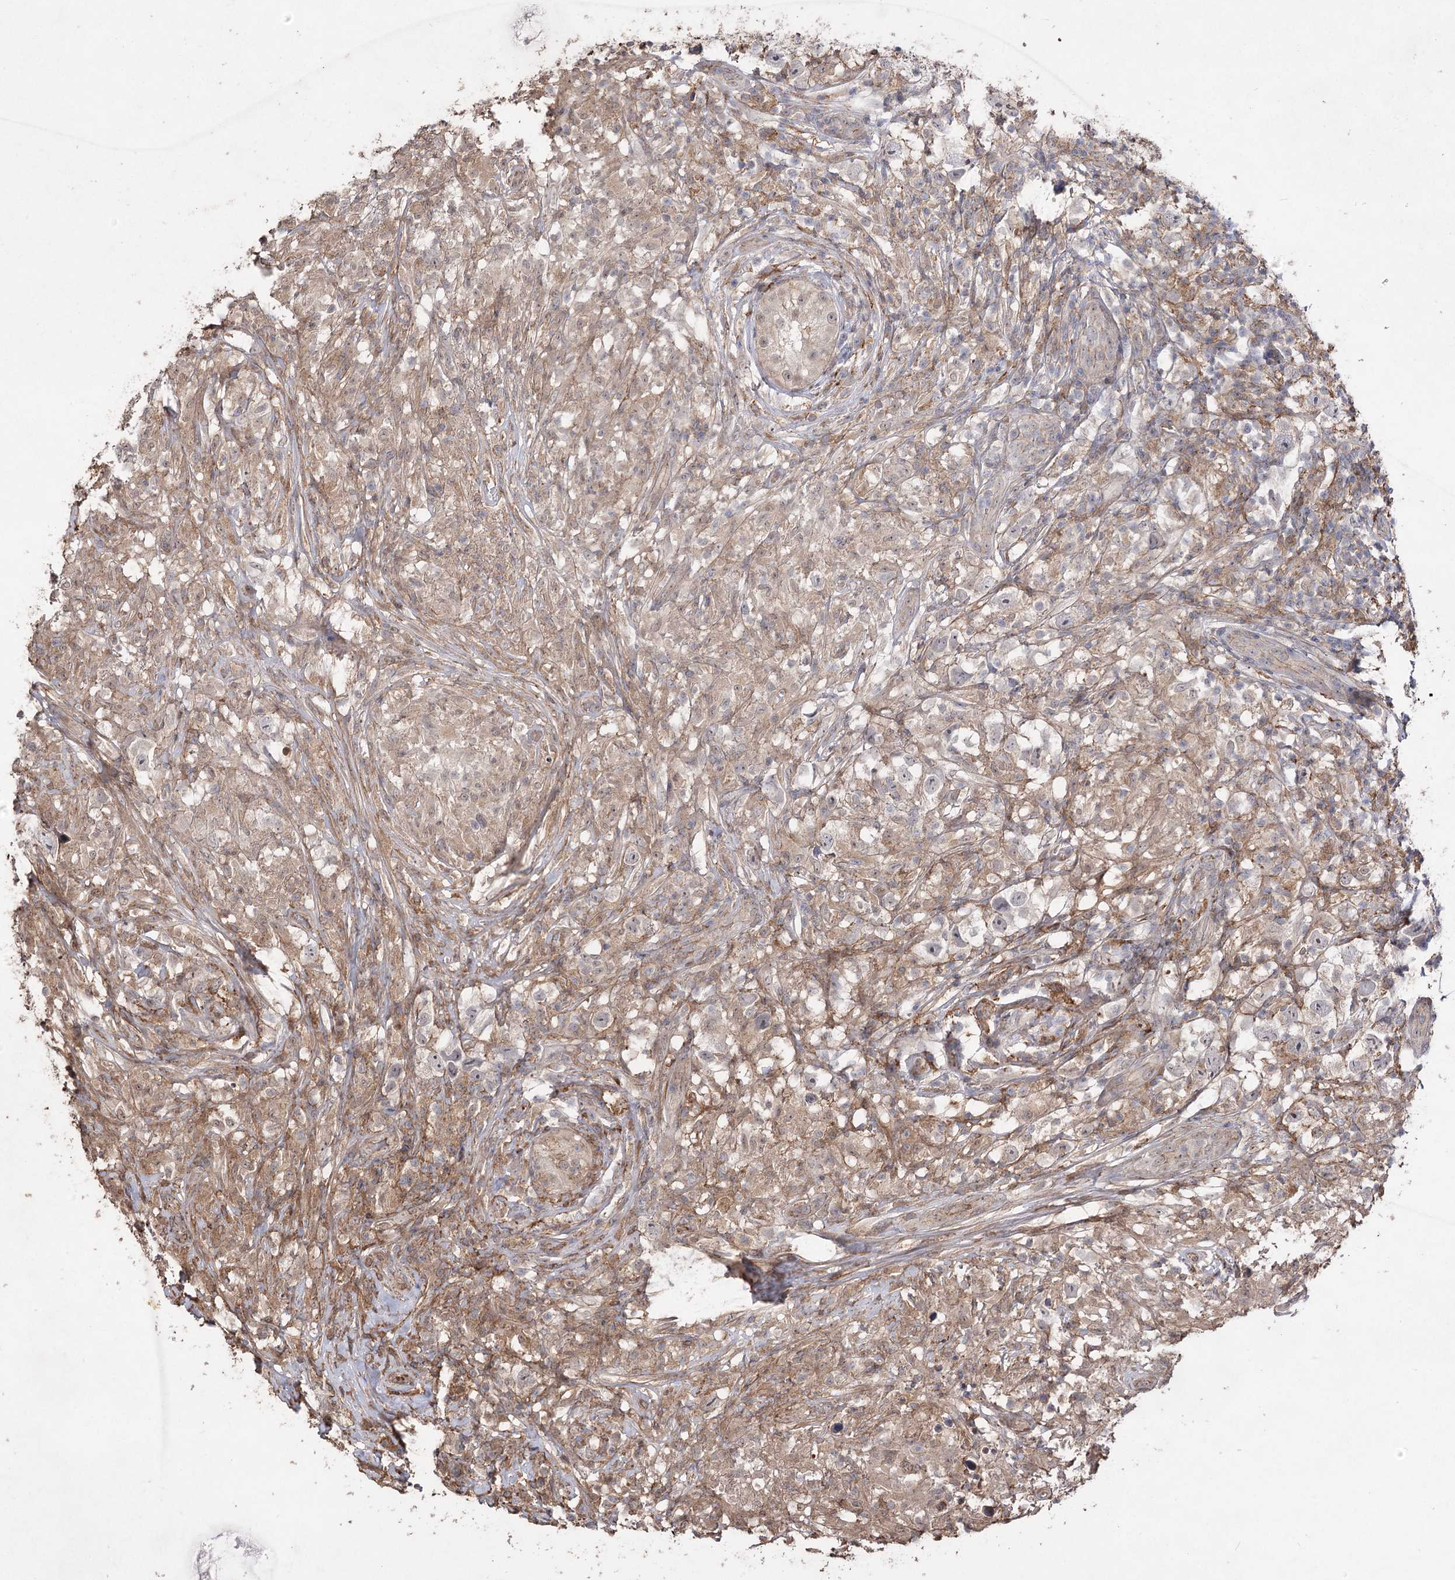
{"staining": {"intensity": "negative", "quantity": "none", "location": "none"}, "tissue": "testis cancer", "cell_type": "Tumor cells", "image_type": "cancer", "snomed": [{"axis": "morphology", "description": "Seminoma, NOS"}, {"axis": "topography", "description": "Testis"}], "caption": "Immunohistochemistry (IHC) histopathology image of testis seminoma stained for a protein (brown), which exhibits no positivity in tumor cells. Brightfield microscopy of IHC stained with DAB (3,3'-diaminobenzidine) (brown) and hematoxylin (blue), captured at high magnification.", "gene": "OBSL1", "patient": {"sex": "male", "age": 49}}